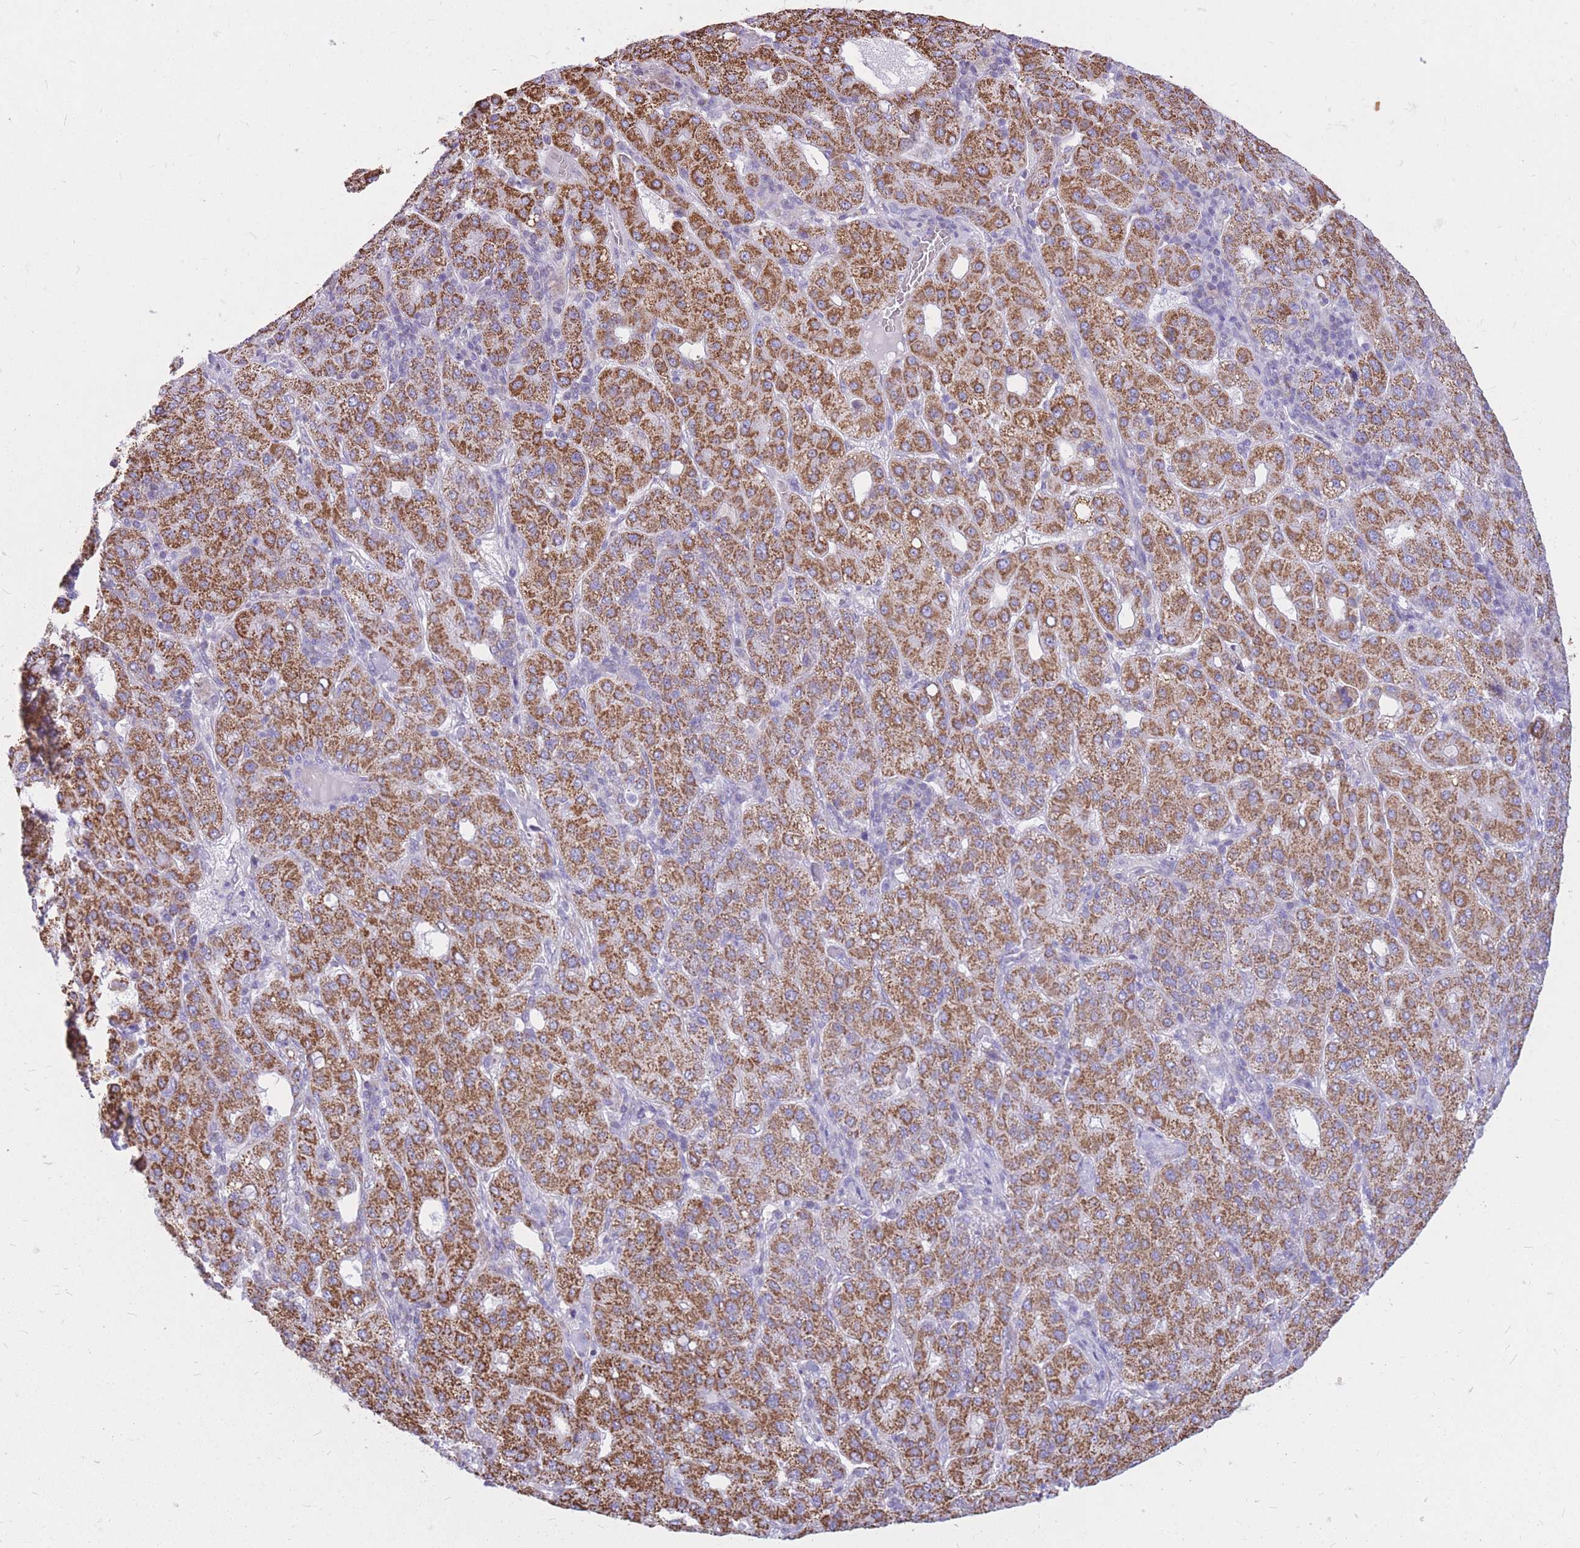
{"staining": {"intensity": "strong", "quantity": ">75%", "location": "cytoplasmic/membranous"}, "tissue": "liver cancer", "cell_type": "Tumor cells", "image_type": "cancer", "snomed": [{"axis": "morphology", "description": "Carcinoma, Hepatocellular, NOS"}, {"axis": "topography", "description": "Liver"}], "caption": "Liver hepatocellular carcinoma tissue displays strong cytoplasmic/membranous positivity in approximately >75% of tumor cells, visualized by immunohistochemistry. Ihc stains the protein of interest in brown and the nuclei are stained blue.", "gene": "PCSK1", "patient": {"sex": "male", "age": 65}}